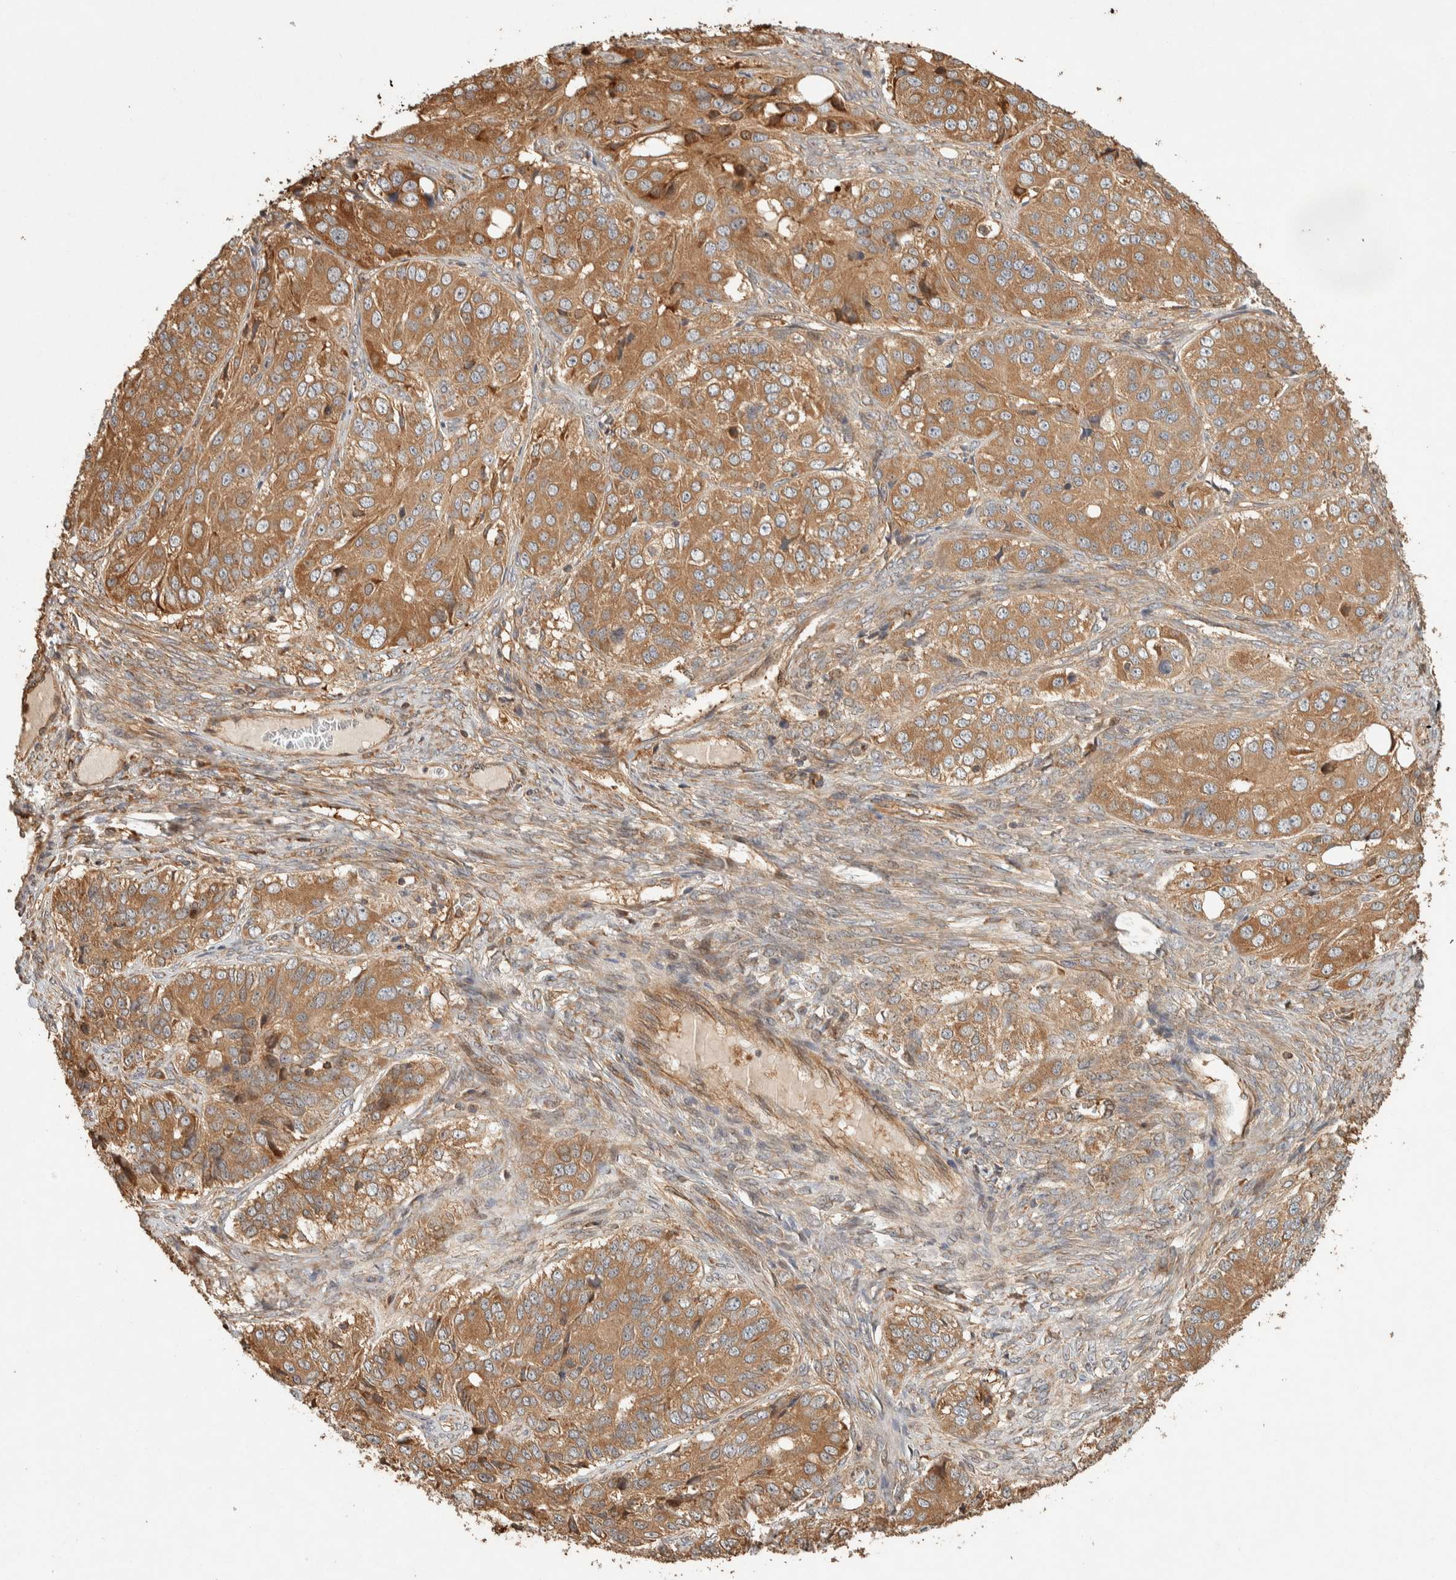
{"staining": {"intensity": "moderate", "quantity": ">75%", "location": "cytoplasmic/membranous"}, "tissue": "ovarian cancer", "cell_type": "Tumor cells", "image_type": "cancer", "snomed": [{"axis": "morphology", "description": "Carcinoma, endometroid"}, {"axis": "topography", "description": "Ovary"}], "caption": "The image displays a brown stain indicating the presence of a protein in the cytoplasmic/membranous of tumor cells in ovarian endometroid carcinoma.", "gene": "EXOC7", "patient": {"sex": "female", "age": 51}}